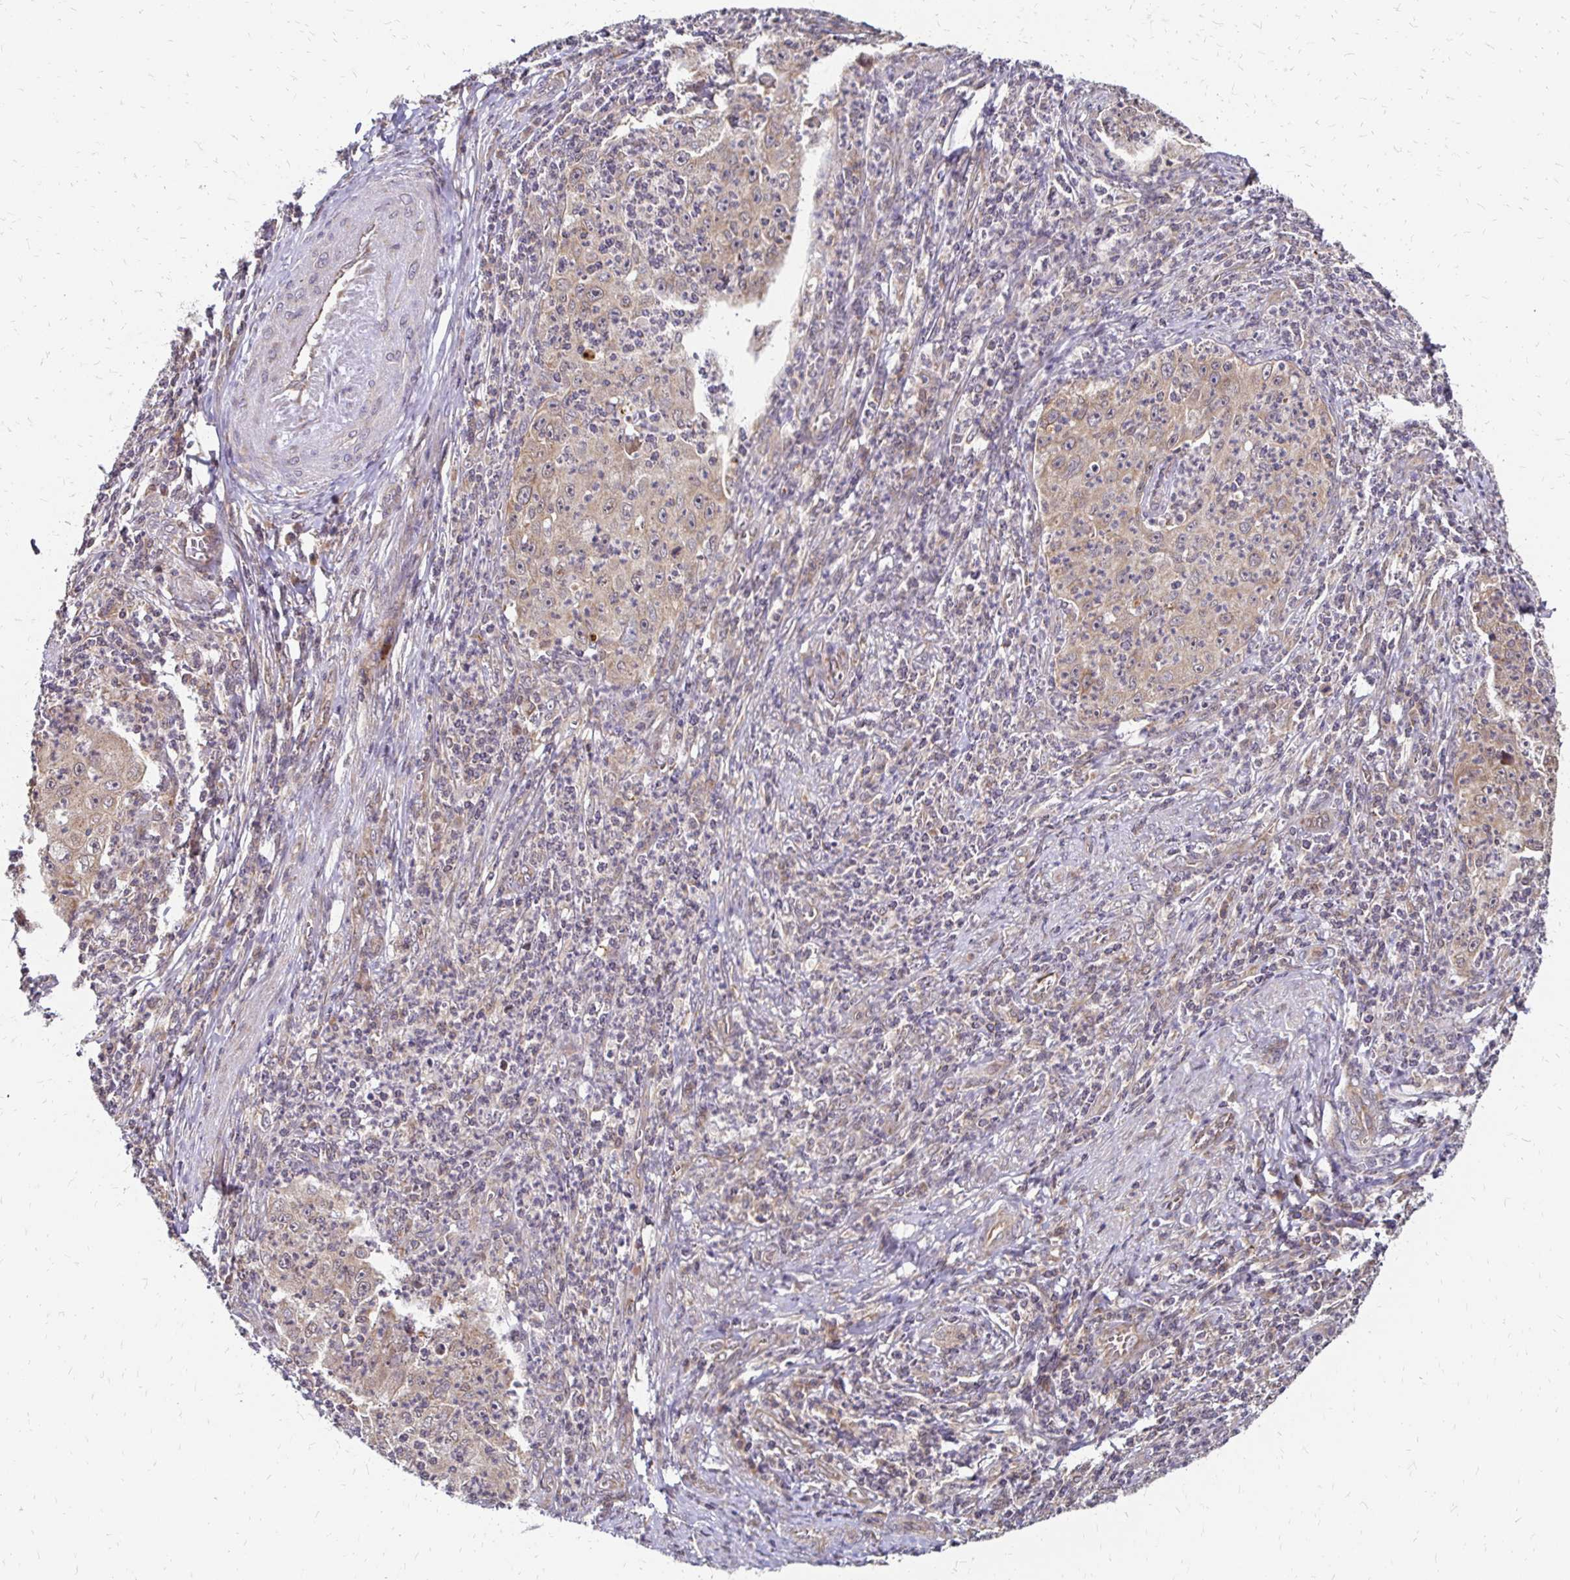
{"staining": {"intensity": "weak", "quantity": ">75%", "location": "cytoplasmic/membranous"}, "tissue": "cervical cancer", "cell_type": "Tumor cells", "image_type": "cancer", "snomed": [{"axis": "morphology", "description": "Squamous cell carcinoma, NOS"}, {"axis": "topography", "description": "Cervix"}], "caption": "A low amount of weak cytoplasmic/membranous staining is appreciated in approximately >75% of tumor cells in cervical squamous cell carcinoma tissue.", "gene": "ZW10", "patient": {"sex": "female", "age": 30}}